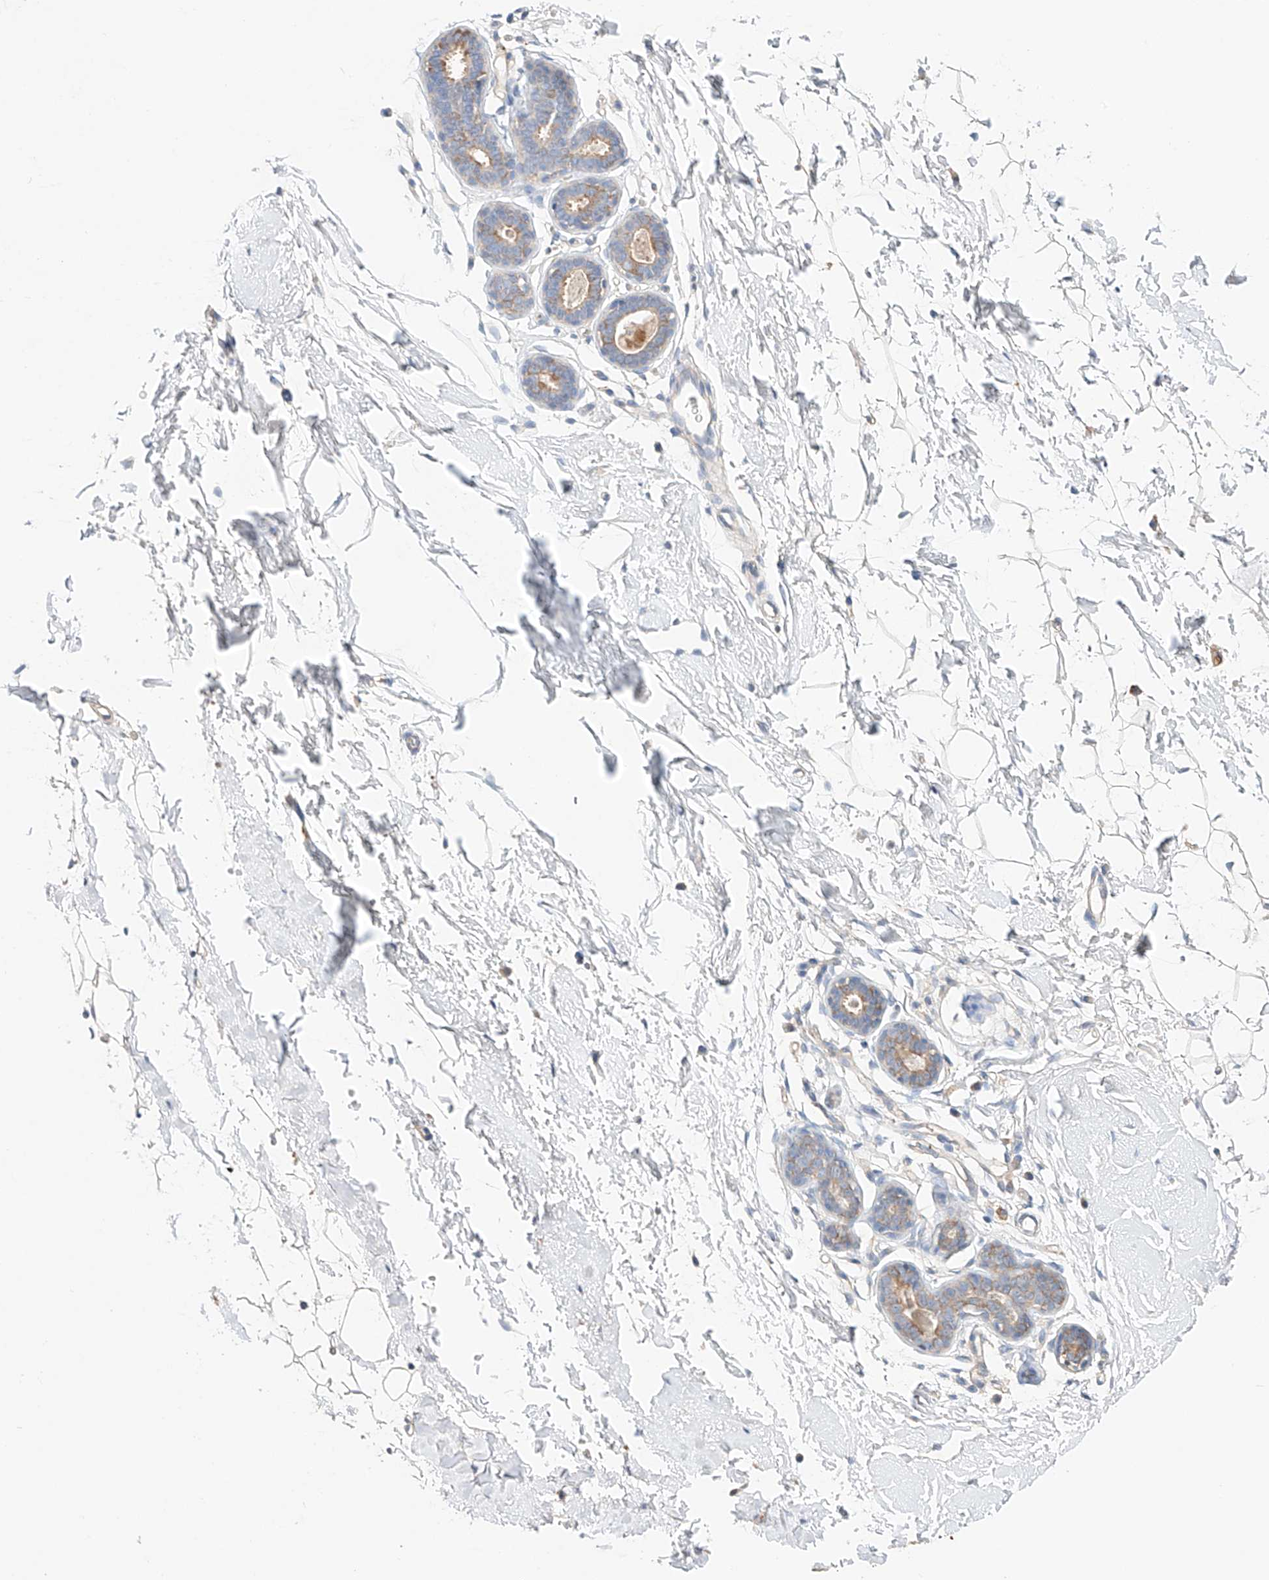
{"staining": {"intensity": "weak", "quantity": "25%-75%", "location": "cytoplasmic/membranous"}, "tissue": "adipose tissue", "cell_type": "Adipocytes", "image_type": "normal", "snomed": [{"axis": "morphology", "description": "Normal tissue, NOS"}, {"axis": "topography", "description": "Breast"}], "caption": "Protein staining displays weak cytoplasmic/membranous staining in about 25%-75% of adipocytes in benign adipose tissue.", "gene": "PGGT1B", "patient": {"sex": "female", "age": 23}}